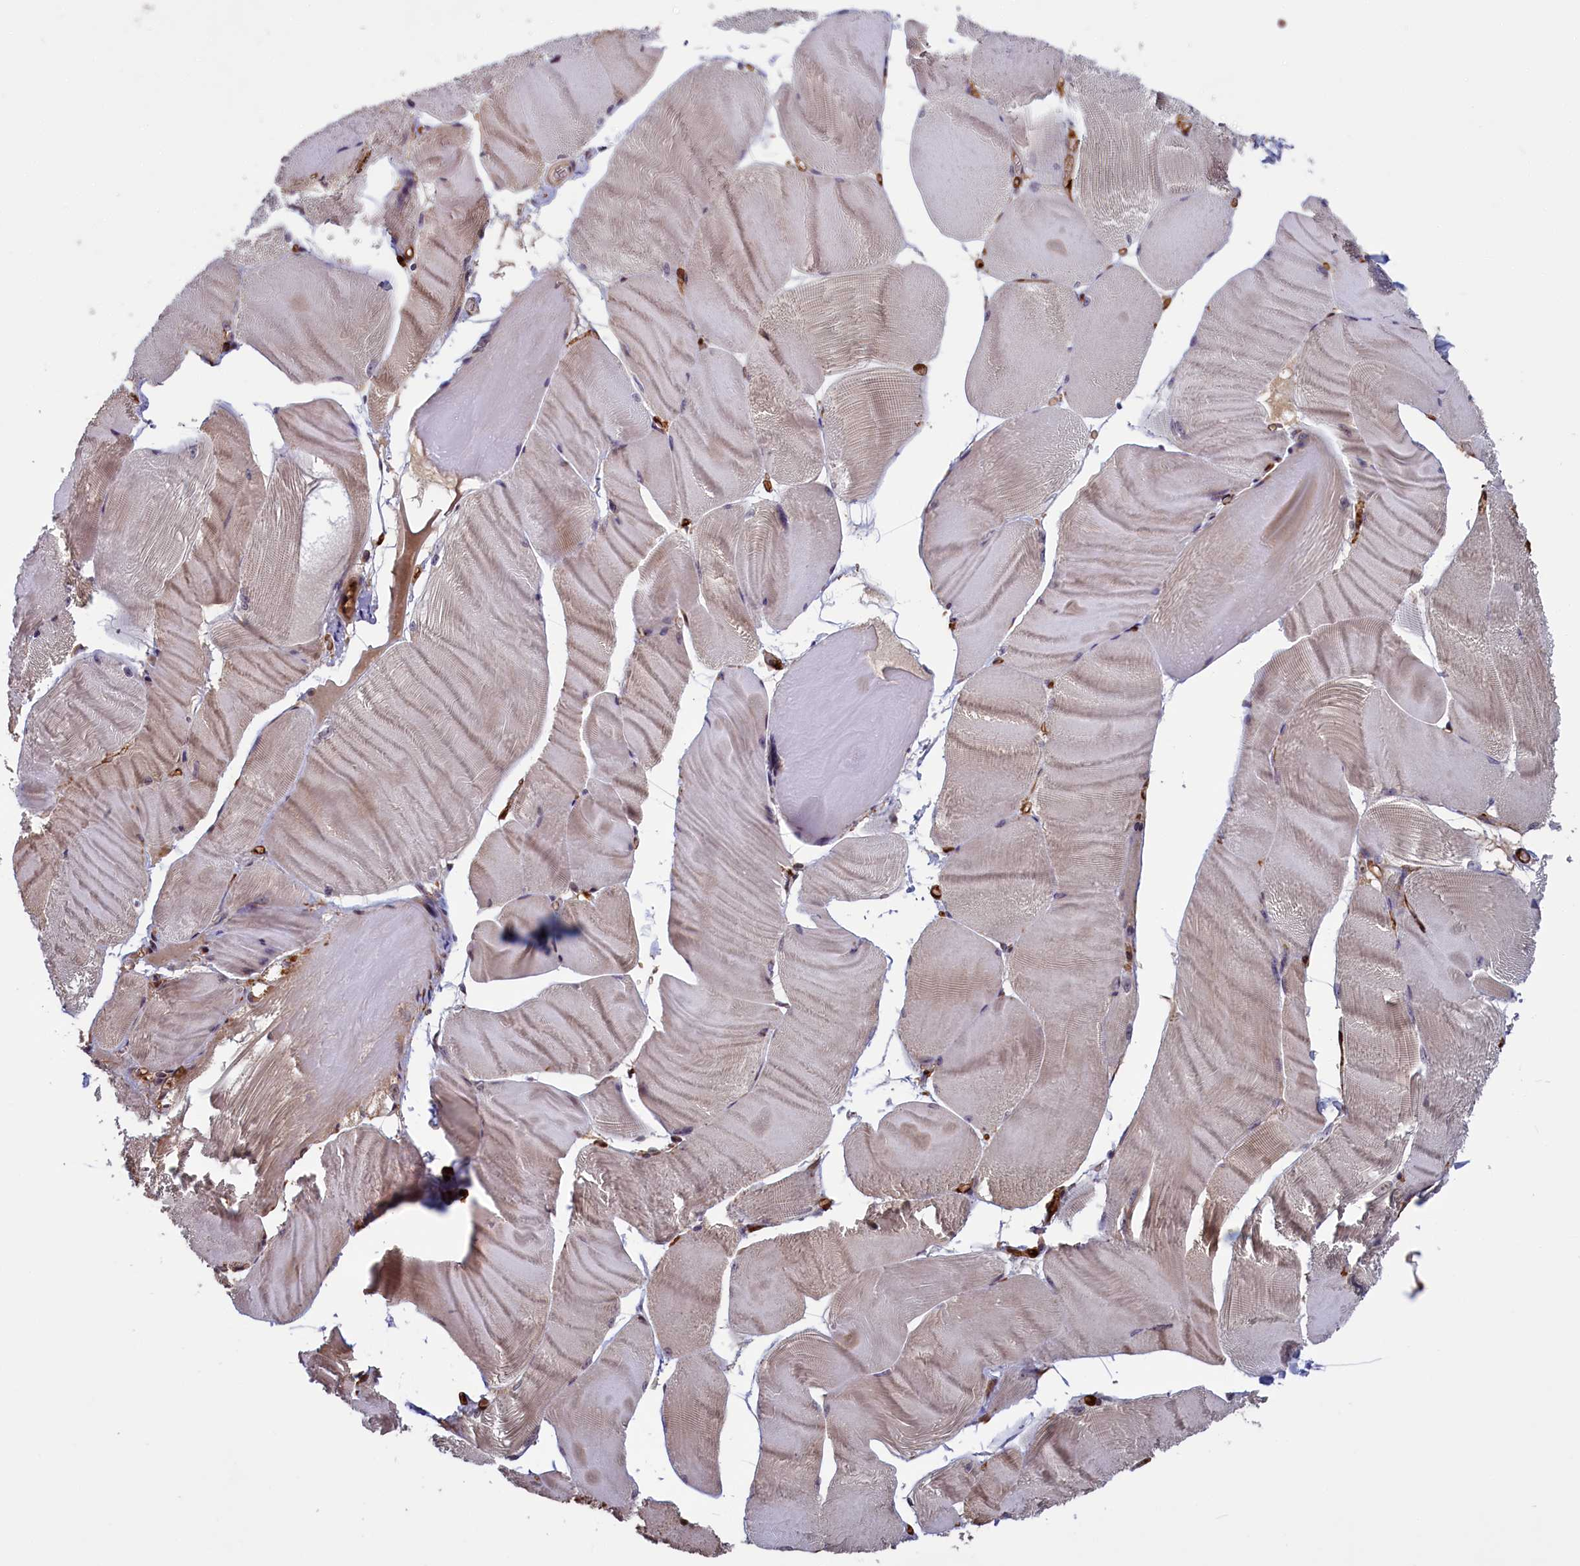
{"staining": {"intensity": "moderate", "quantity": "25%-75%", "location": "cytoplasmic/membranous"}, "tissue": "skeletal muscle", "cell_type": "Myocytes", "image_type": "normal", "snomed": [{"axis": "morphology", "description": "Normal tissue, NOS"}, {"axis": "morphology", "description": "Basal cell carcinoma"}, {"axis": "topography", "description": "Skeletal muscle"}], "caption": "Protein positivity by IHC exhibits moderate cytoplasmic/membranous expression in approximately 25%-75% of myocytes in normal skeletal muscle.", "gene": "DENND1B", "patient": {"sex": "female", "age": 64}}